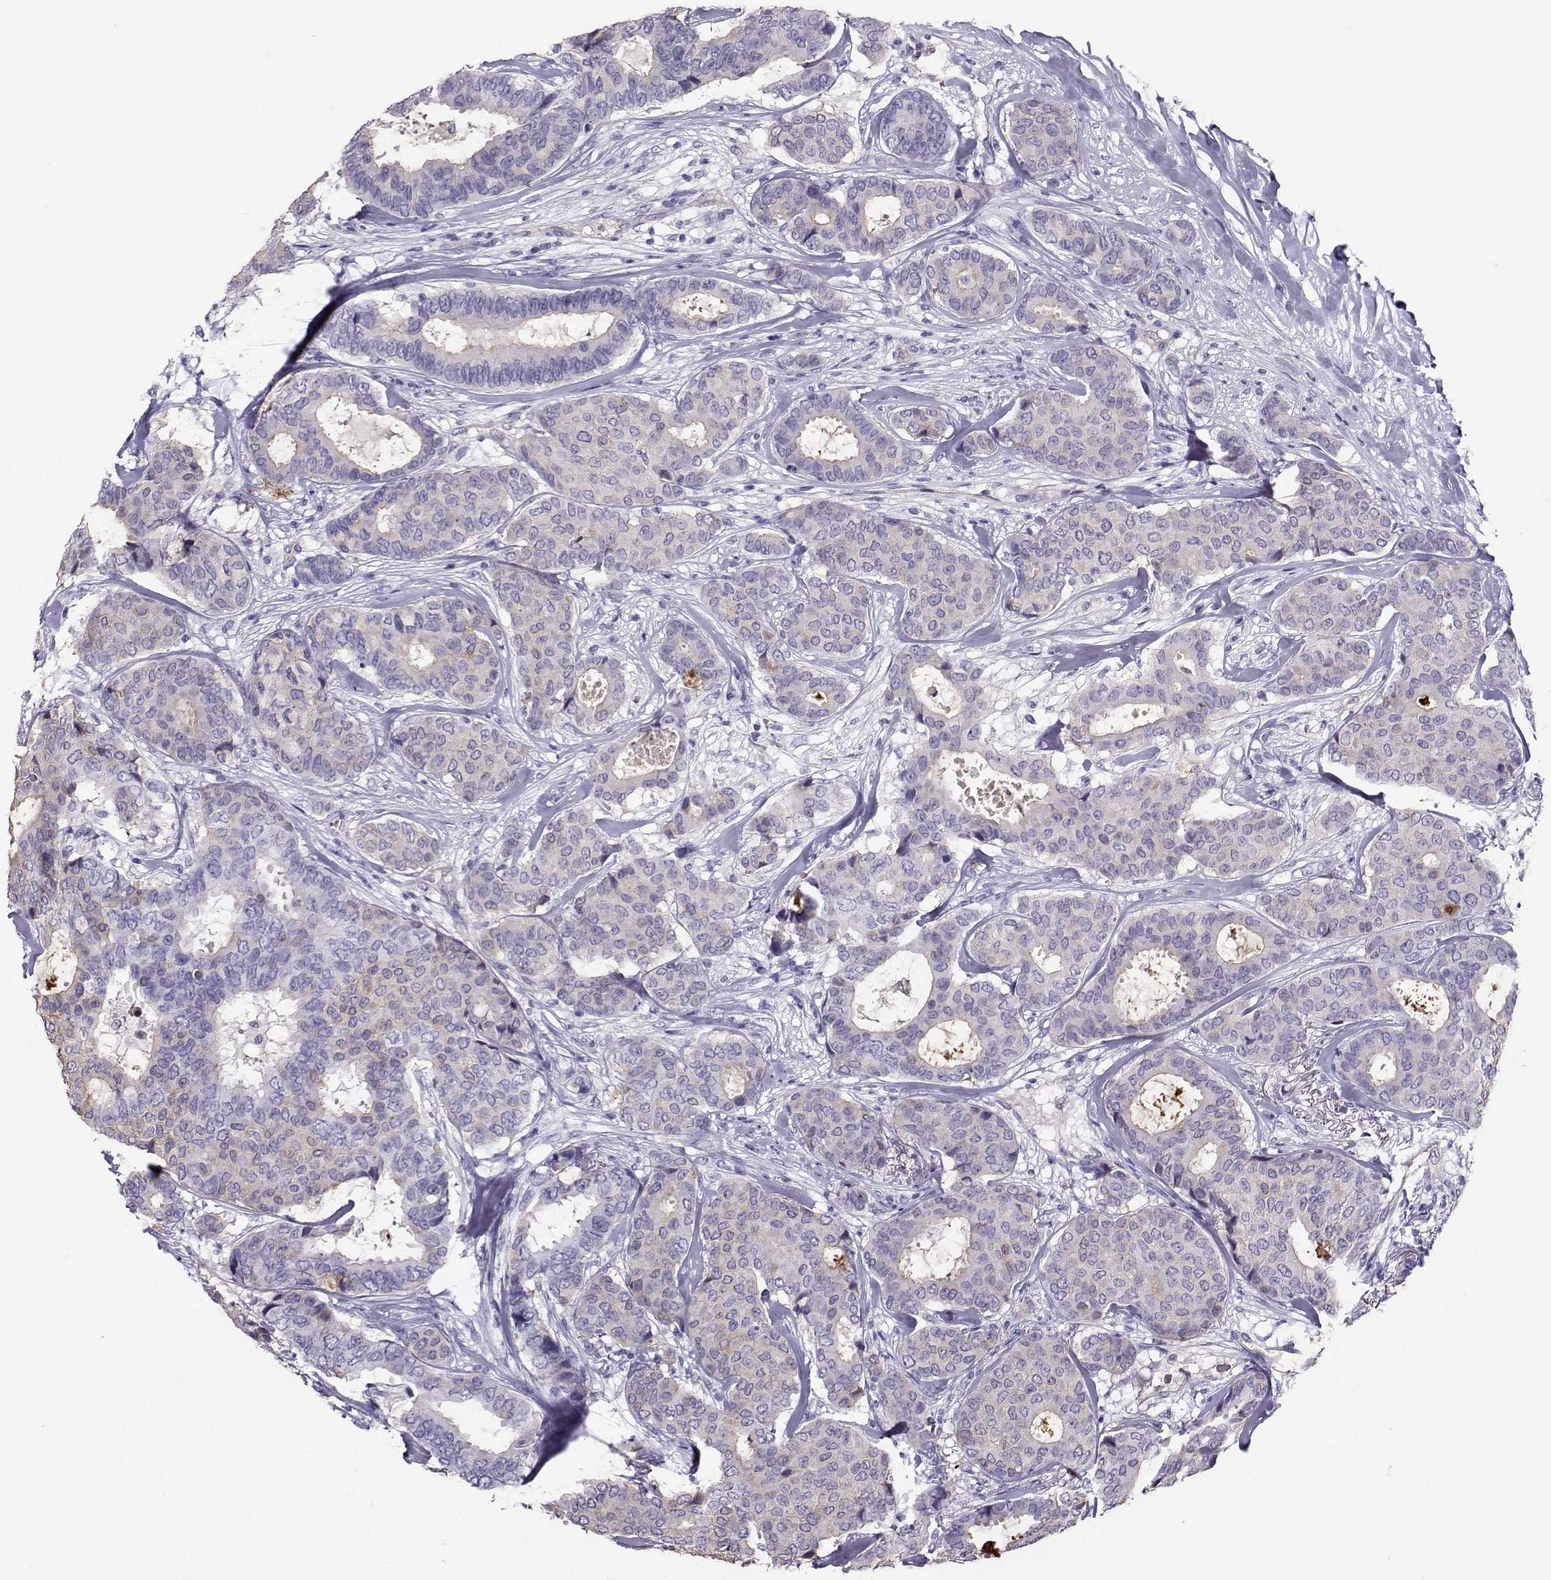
{"staining": {"intensity": "weak", "quantity": ">75%", "location": "cytoplasmic/membranous"}, "tissue": "breast cancer", "cell_type": "Tumor cells", "image_type": "cancer", "snomed": [{"axis": "morphology", "description": "Duct carcinoma"}, {"axis": "topography", "description": "Breast"}], "caption": "Weak cytoplasmic/membranous protein staining is present in about >75% of tumor cells in breast cancer.", "gene": "CLUL1", "patient": {"sex": "female", "age": 75}}